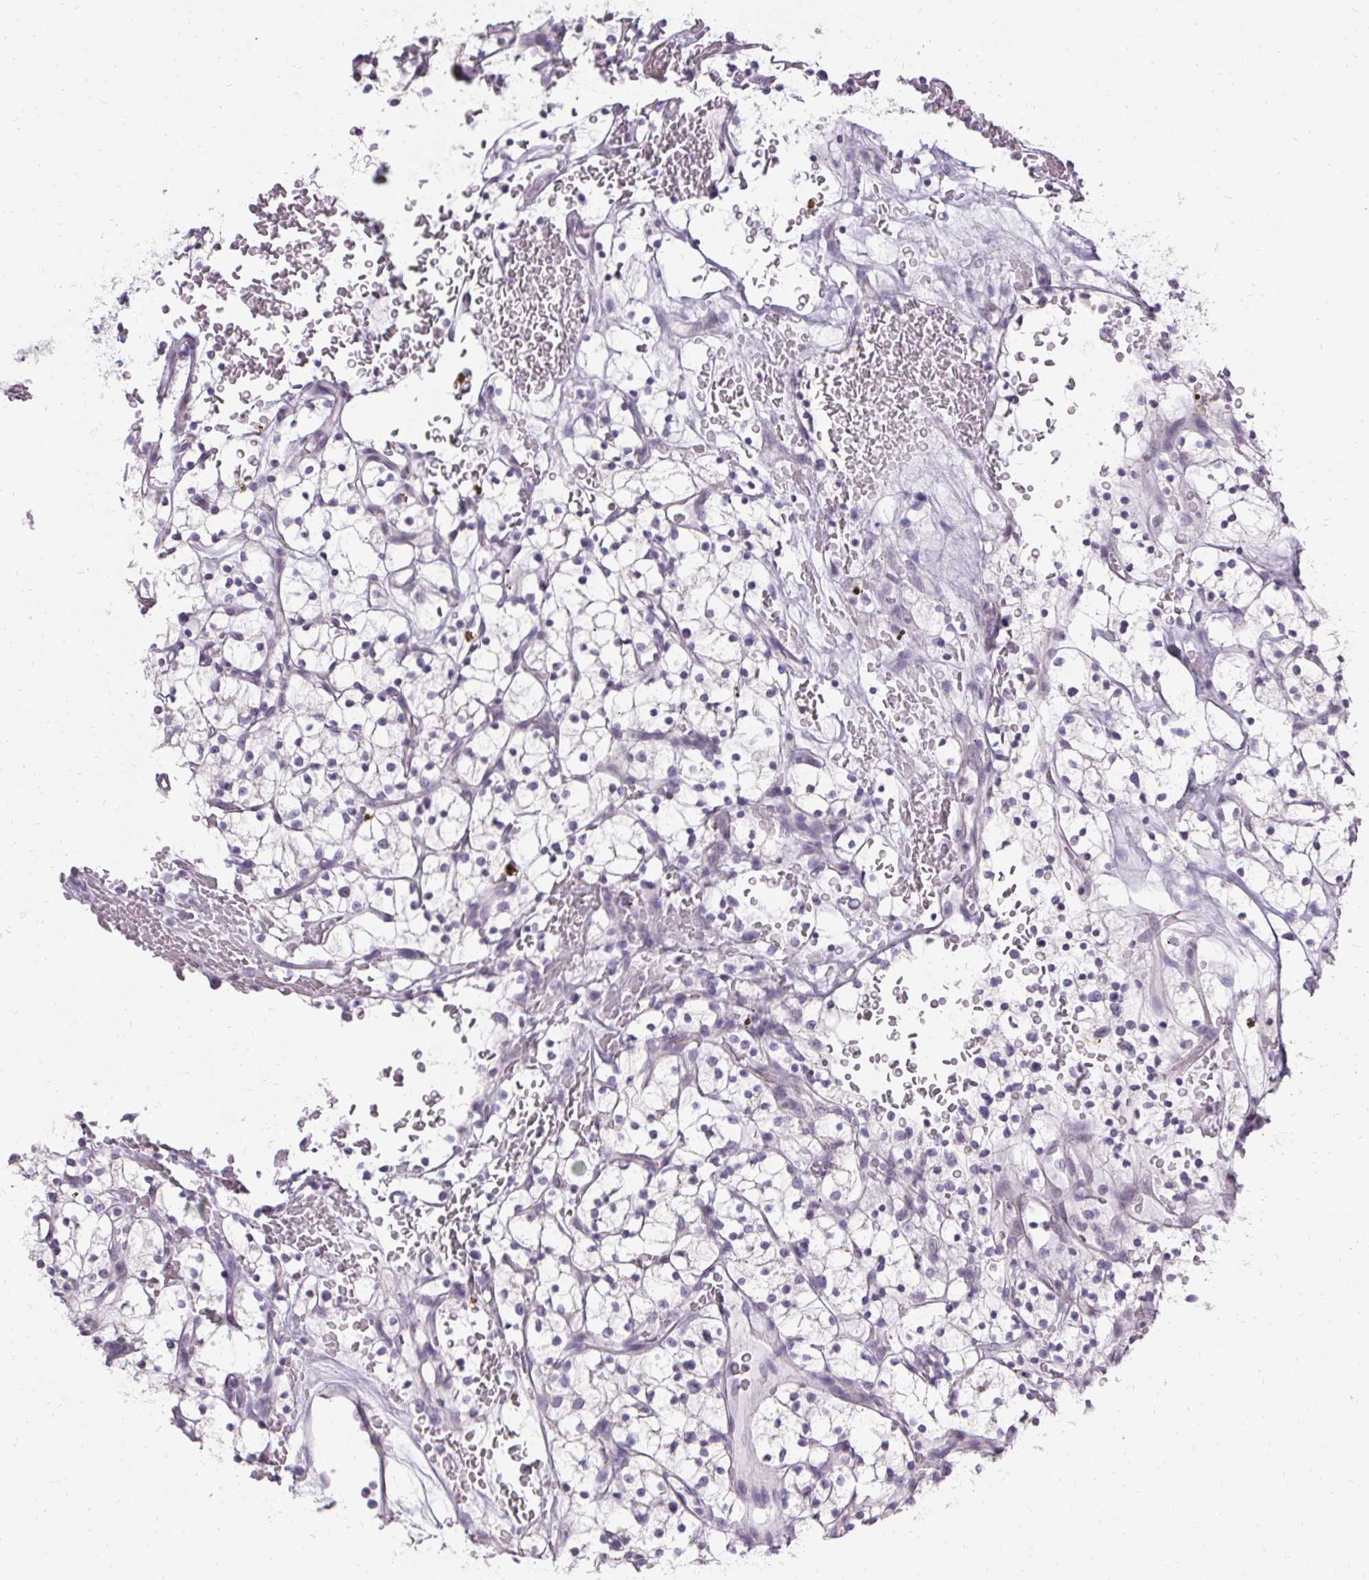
{"staining": {"intensity": "negative", "quantity": "none", "location": "none"}, "tissue": "renal cancer", "cell_type": "Tumor cells", "image_type": "cancer", "snomed": [{"axis": "morphology", "description": "Adenocarcinoma, NOS"}, {"axis": "topography", "description": "Kidney"}], "caption": "Immunohistochemistry histopathology image of adenocarcinoma (renal) stained for a protein (brown), which shows no staining in tumor cells. (Immunohistochemistry, brightfield microscopy, high magnification).", "gene": "PMEL", "patient": {"sex": "female", "age": 64}}